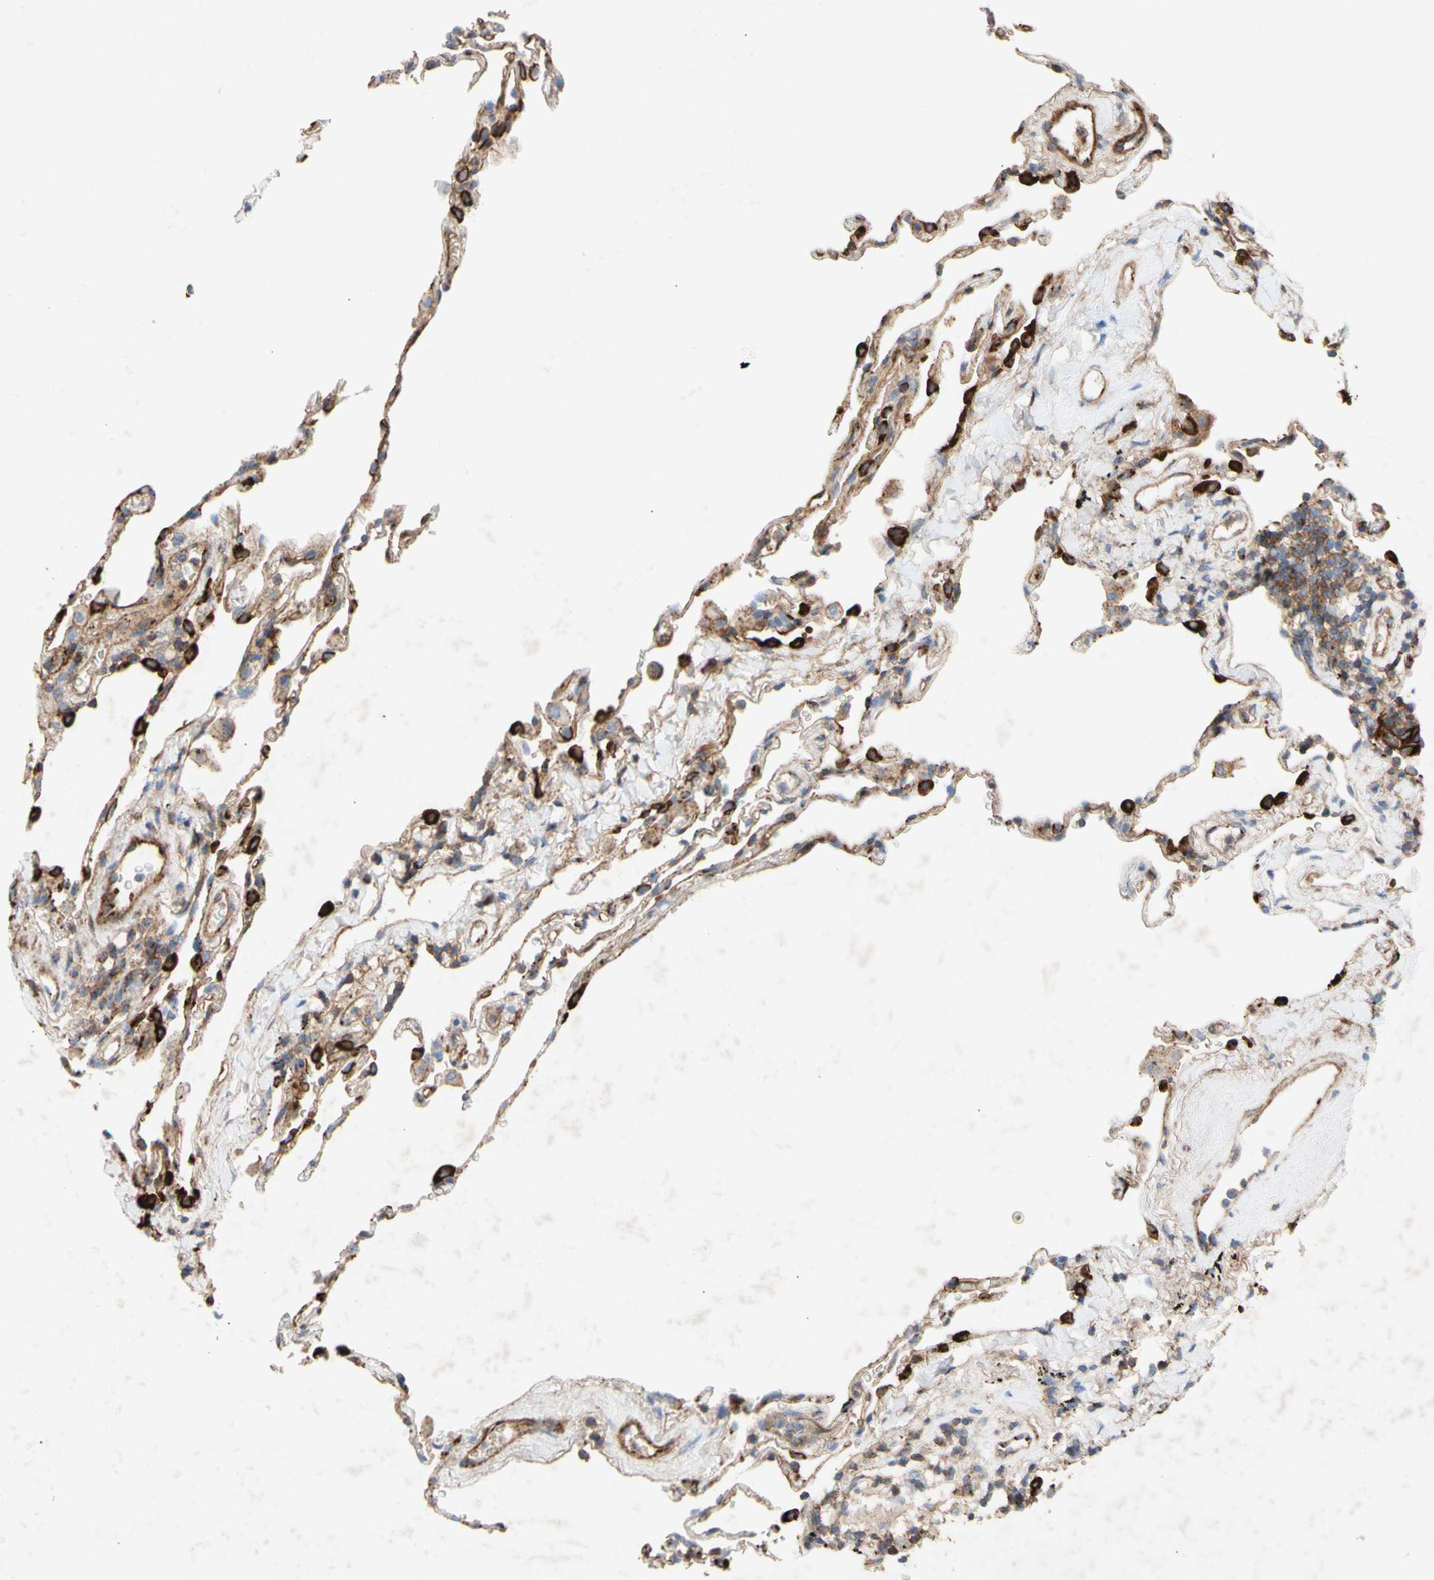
{"staining": {"intensity": "moderate", "quantity": ">75%", "location": "cytoplasmic/membranous"}, "tissue": "lung", "cell_type": "Alveolar cells", "image_type": "normal", "snomed": [{"axis": "morphology", "description": "Normal tissue, NOS"}, {"axis": "topography", "description": "Lung"}], "caption": "Brown immunohistochemical staining in unremarkable lung reveals moderate cytoplasmic/membranous positivity in about >75% of alveolar cells.", "gene": "ATP2A3", "patient": {"sex": "male", "age": 59}}